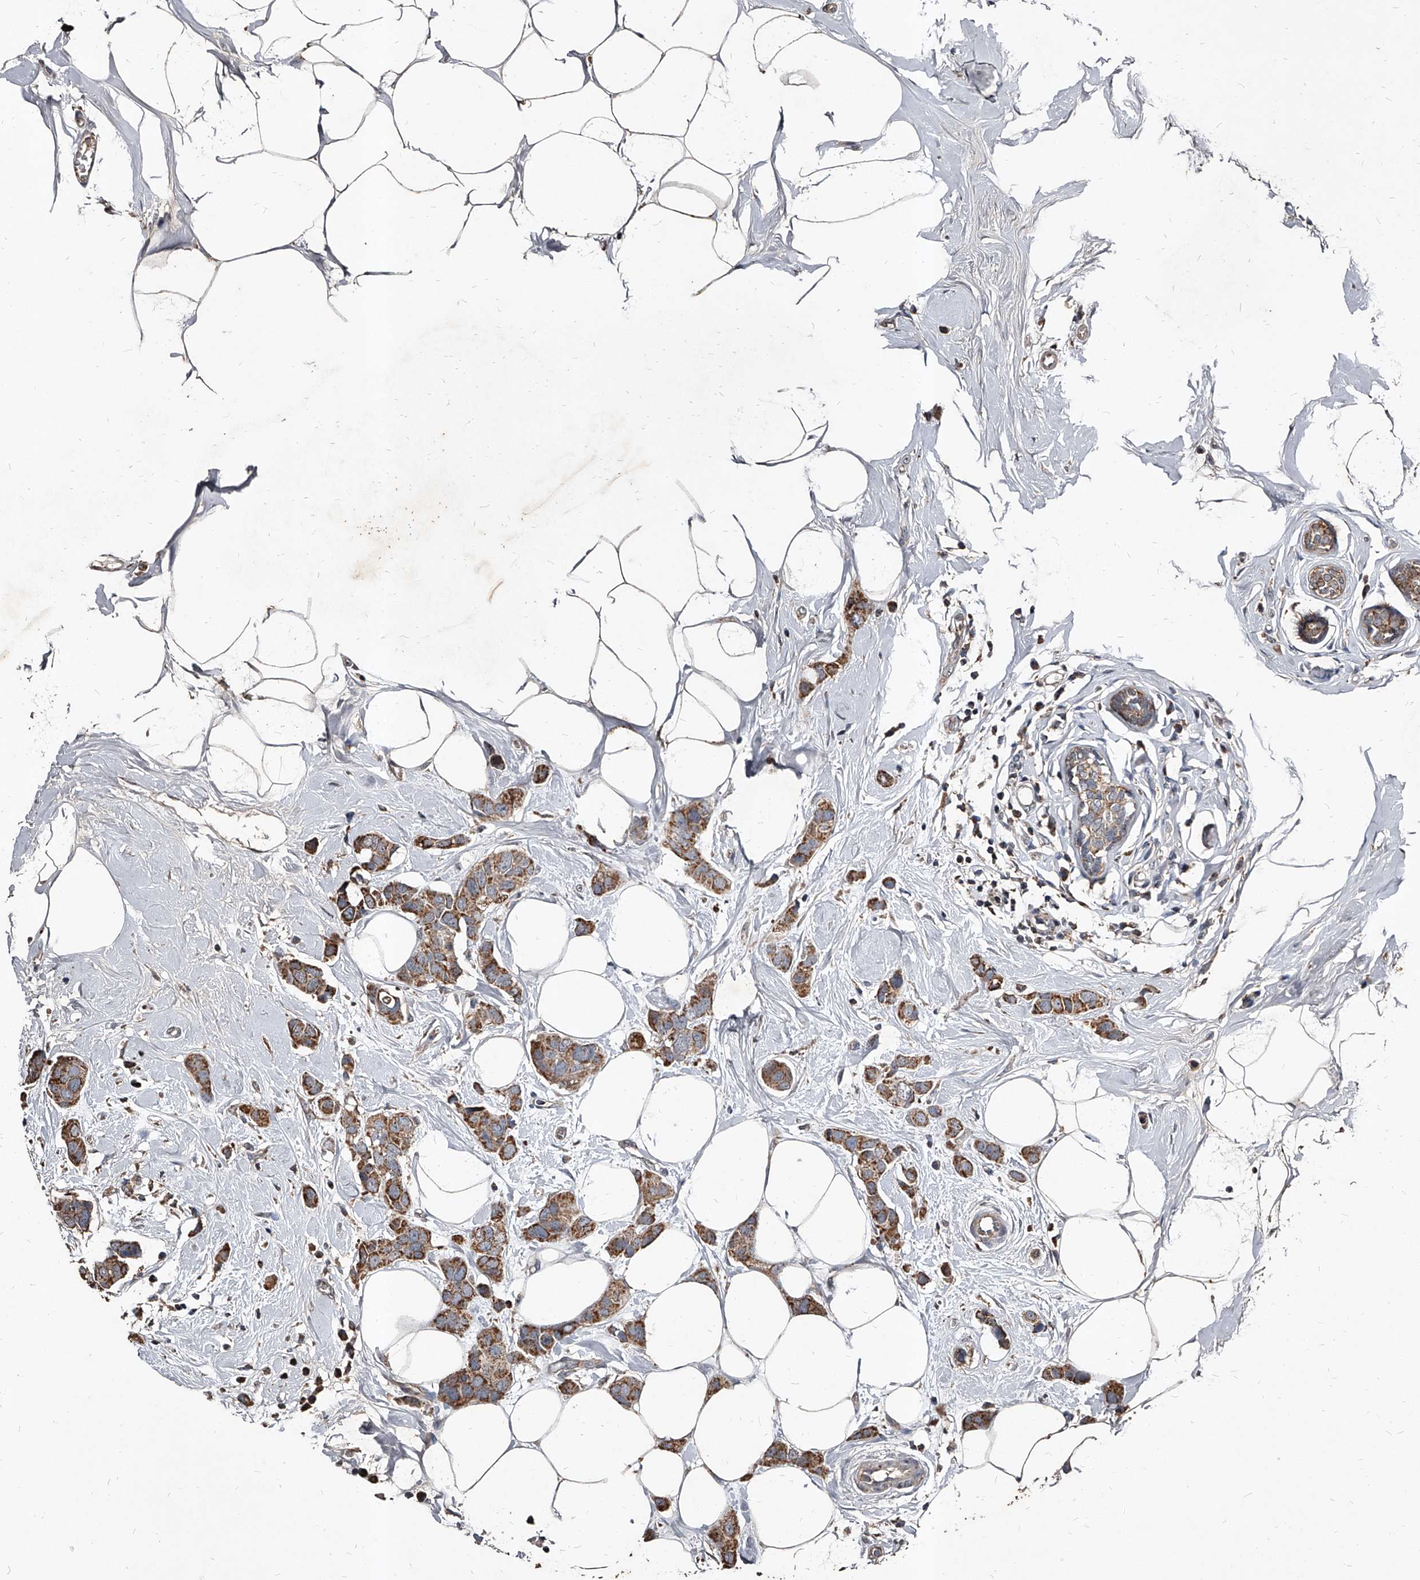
{"staining": {"intensity": "moderate", "quantity": ">75%", "location": "cytoplasmic/membranous"}, "tissue": "breast cancer", "cell_type": "Tumor cells", "image_type": "cancer", "snomed": [{"axis": "morphology", "description": "Normal tissue, NOS"}, {"axis": "morphology", "description": "Duct carcinoma"}, {"axis": "topography", "description": "Breast"}], "caption": "Breast cancer tissue reveals moderate cytoplasmic/membranous expression in approximately >75% of tumor cells, visualized by immunohistochemistry.", "gene": "GPR183", "patient": {"sex": "female", "age": 50}}